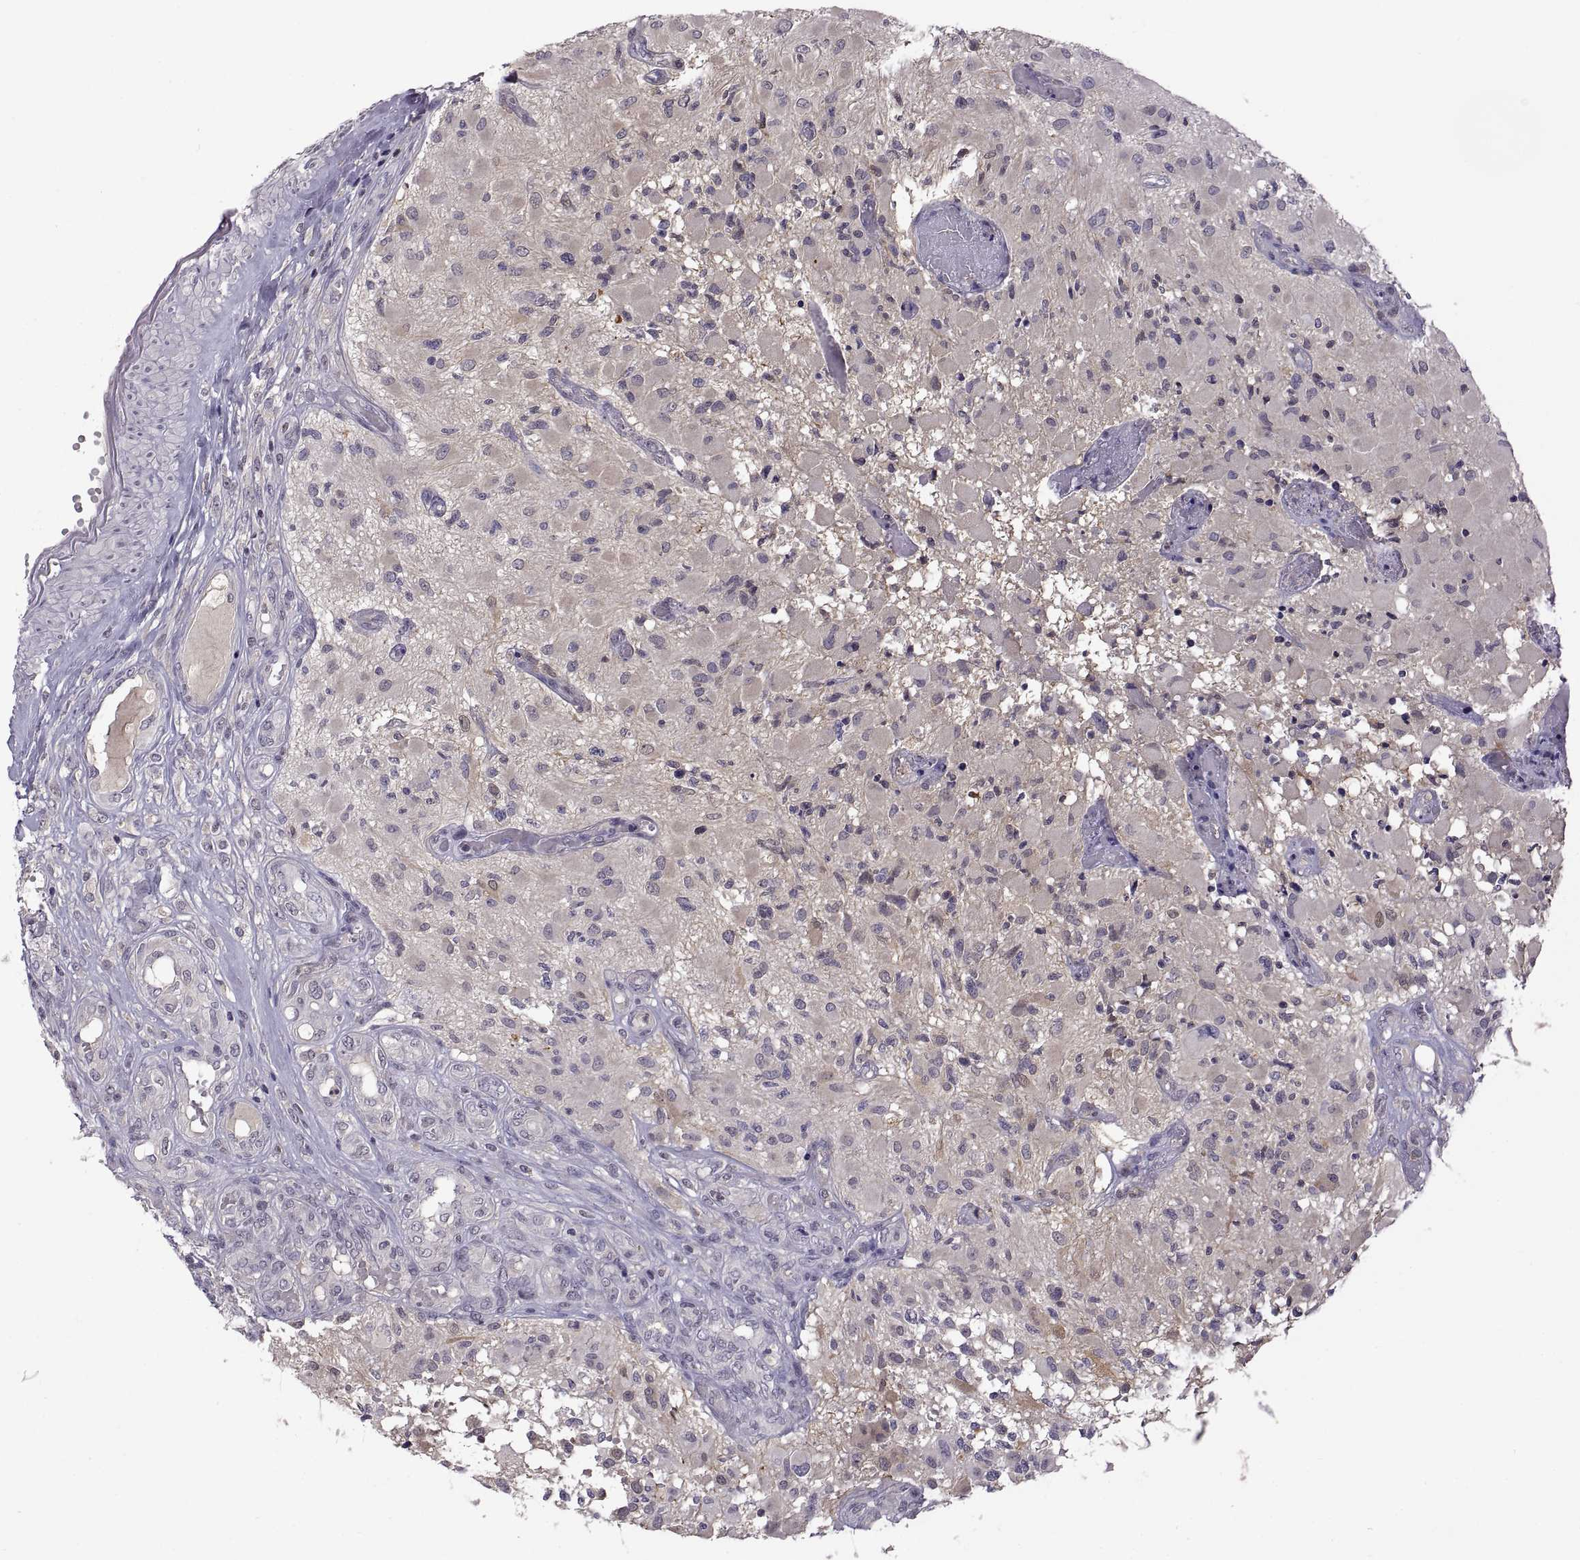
{"staining": {"intensity": "negative", "quantity": "none", "location": "none"}, "tissue": "glioma", "cell_type": "Tumor cells", "image_type": "cancer", "snomed": [{"axis": "morphology", "description": "Glioma, malignant, High grade"}, {"axis": "topography", "description": "Brain"}], "caption": "Immunohistochemical staining of glioma demonstrates no significant expression in tumor cells. (Brightfield microscopy of DAB immunohistochemistry (IHC) at high magnification).", "gene": "FGF9", "patient": {"sex": "female", "age": 63}}